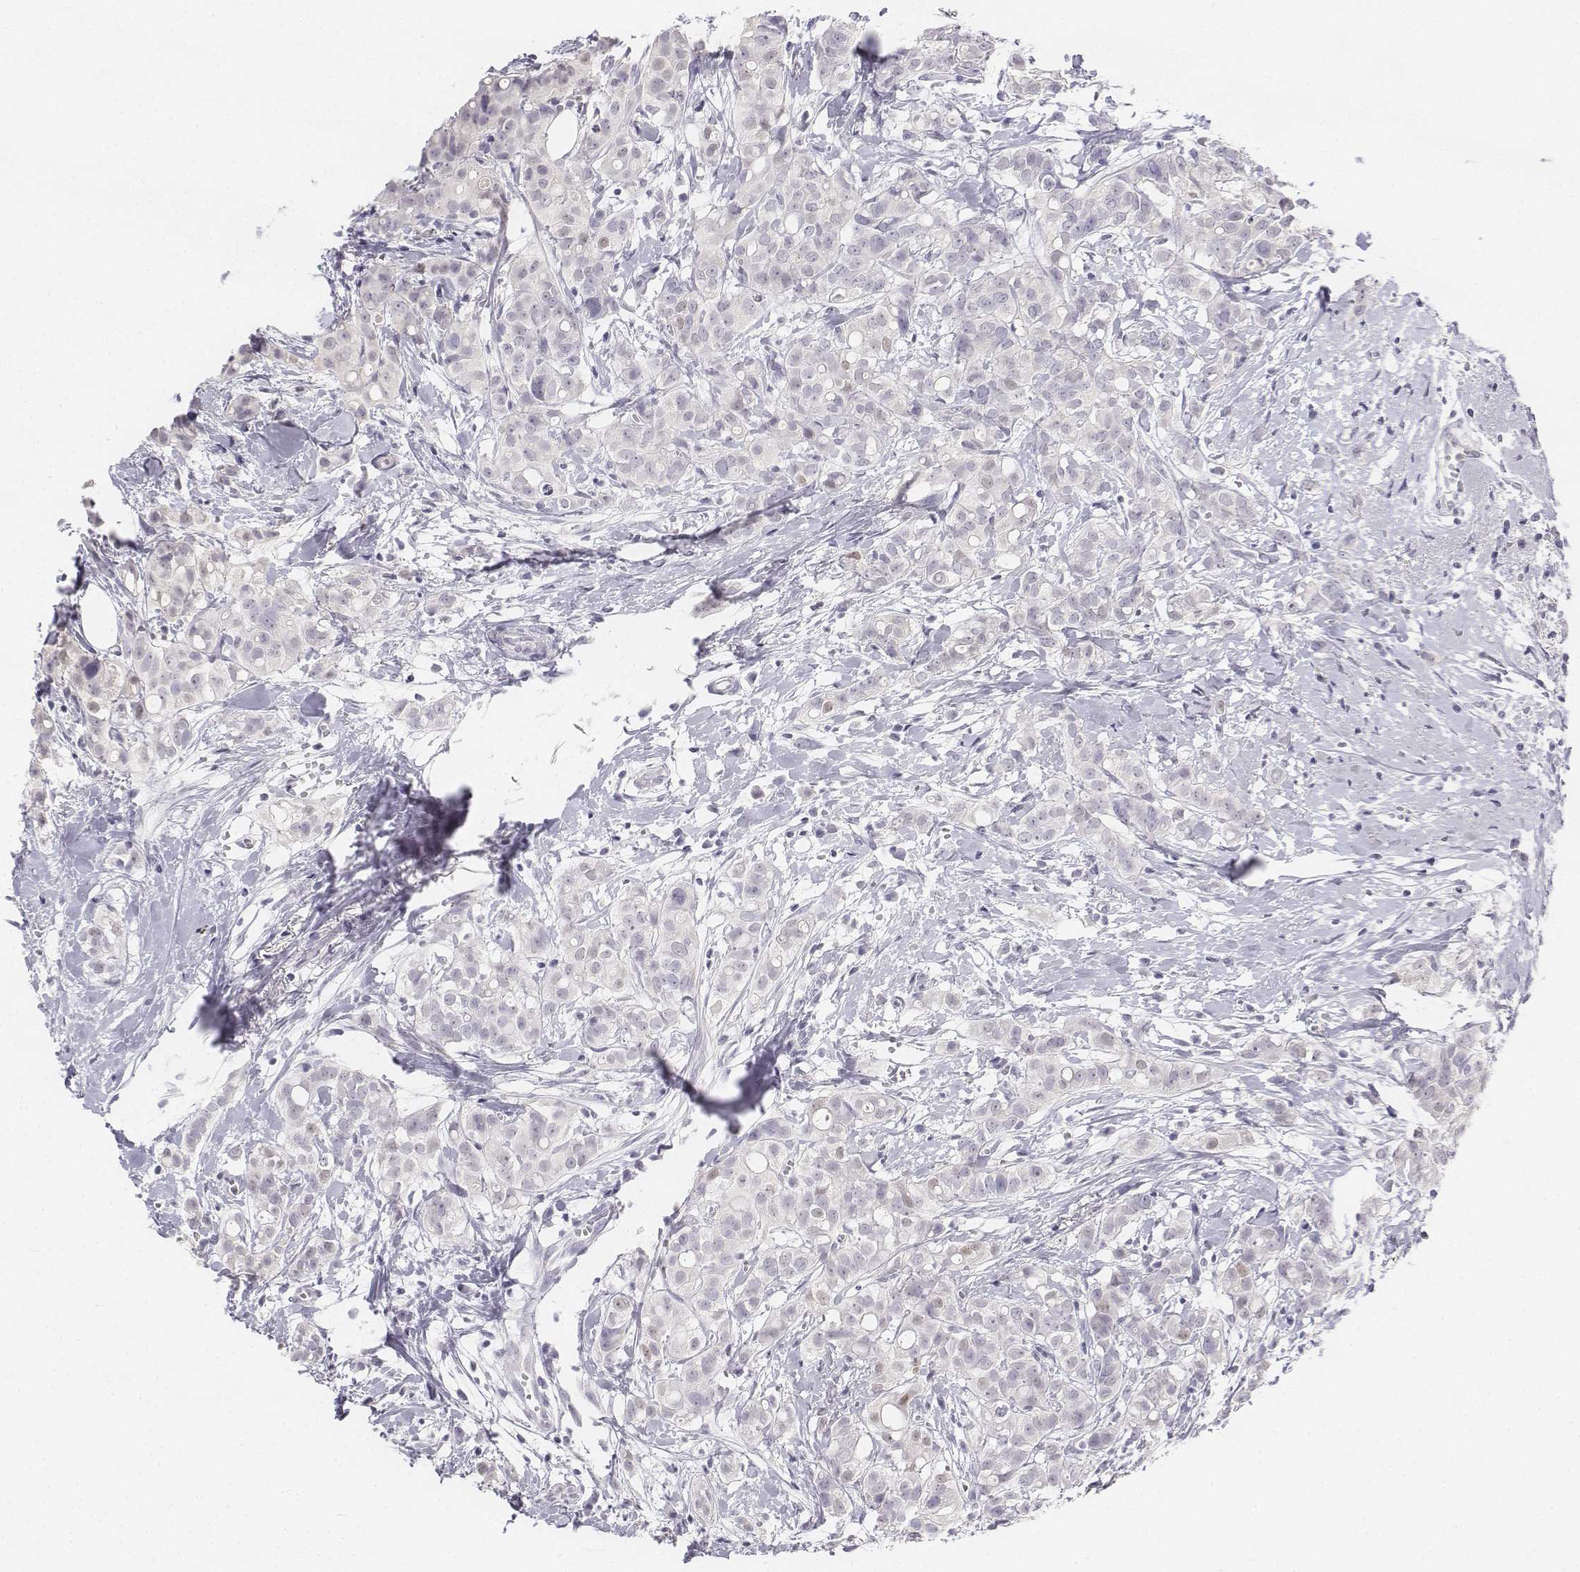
{"staining": {"intensity": "negative", "quantity": "none", "location": "none"}, "tissue": "breast cancer", "cell_type": "Tumor cells", "image_type": "cancer", "snomed": [{"axis": "morphology", "description": "Duct carcinoma"}, {"axis": "topography", "description": "Breast"}], "caption": "DAB (3,3'-diaminobenzidine) immunohistochemical staining of human breast cancer (intraductal carcinoma) exhibits no significant positivity in tumor cells. (DAB (3,3'-diaminobenzidine) immunohistochemistry (IHC), high magnification).", "gene": "UCN2", "patient": {"sex": "female", "age": 40}}